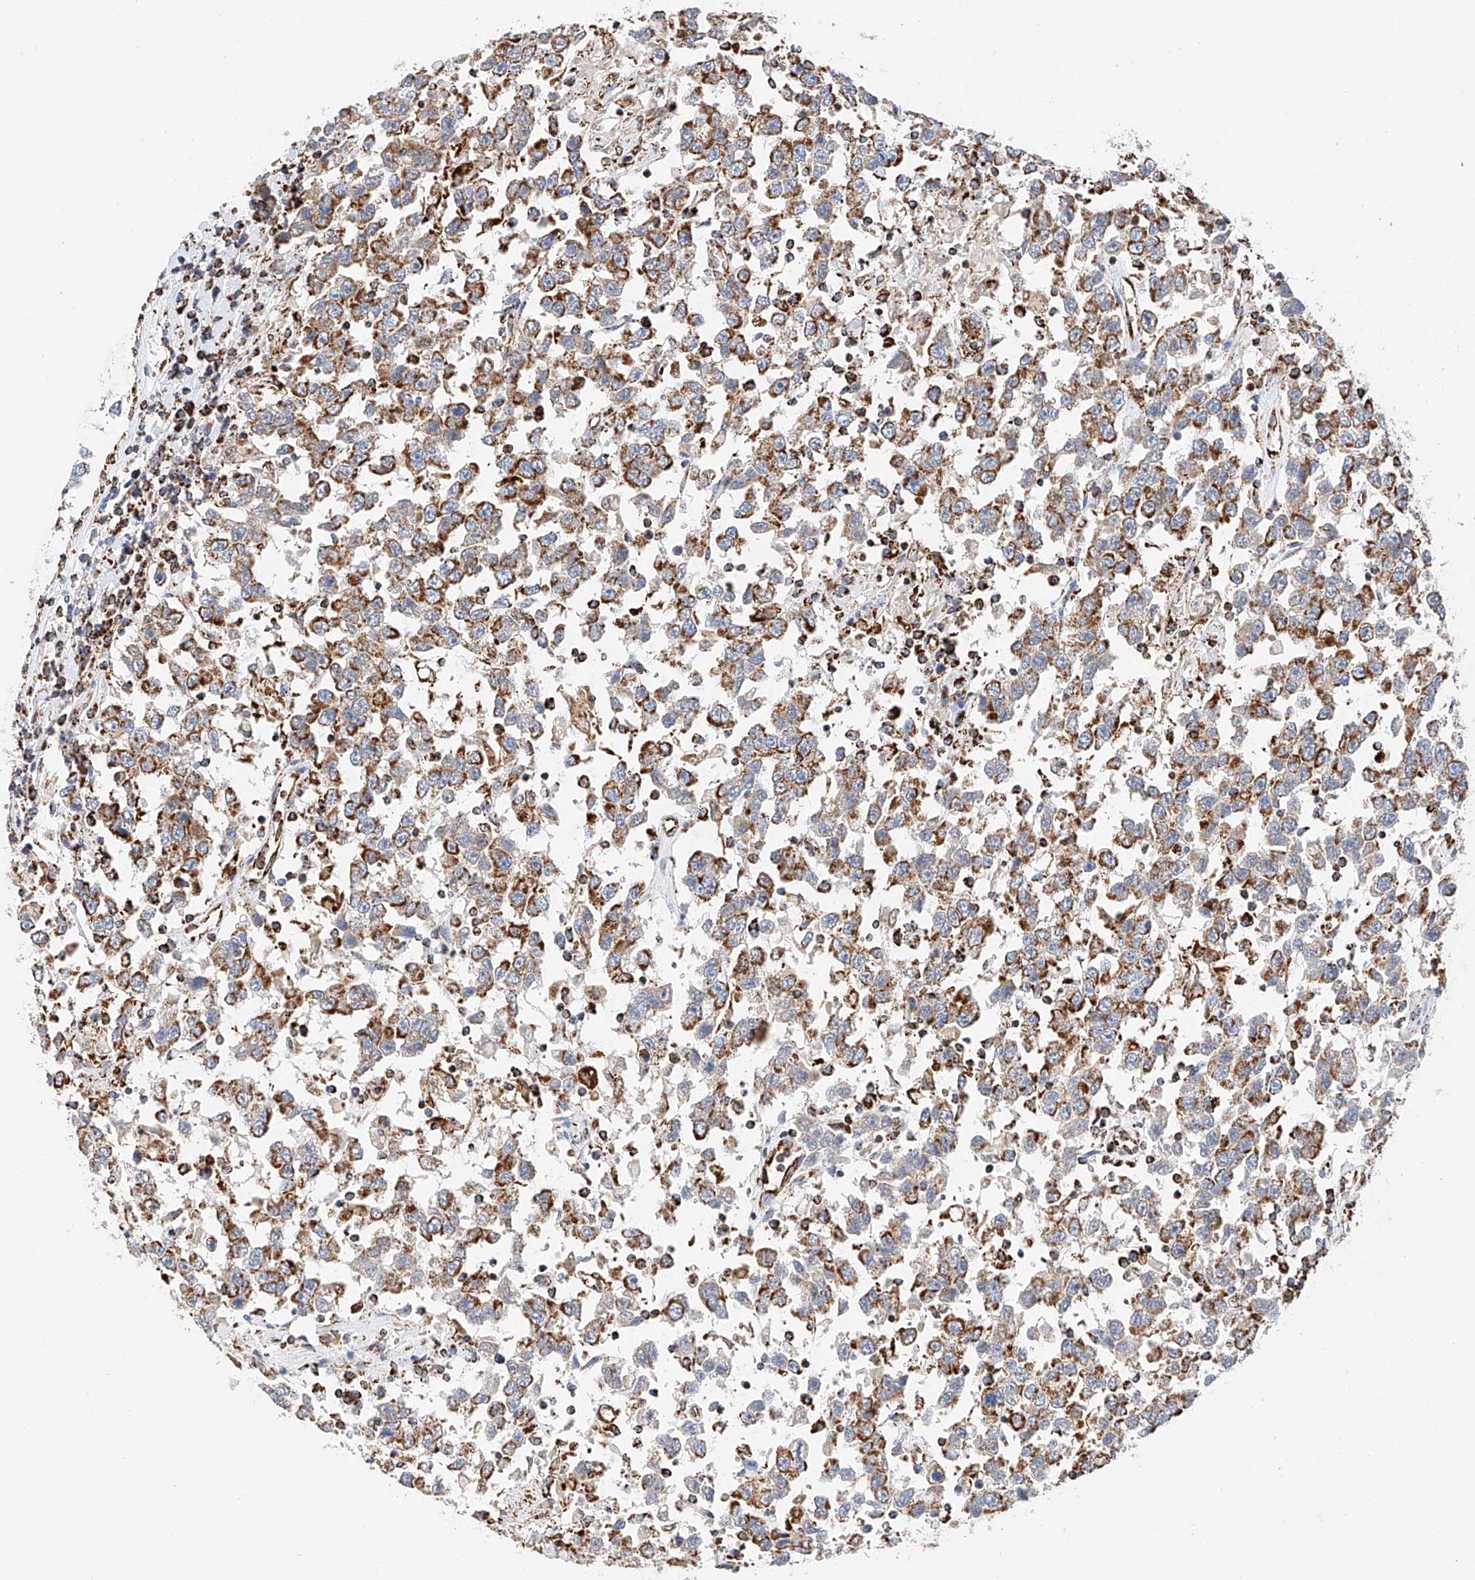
{"staining": {"intensity": "moderate", "quantity": ">75%", "location": "cytoplasmic/membranous"}, "tissue": "testis cancer", "cell_type": "Tumor cells", "image_type": "cancer", "snomed": [{"axis": "morphology", "description": "Seminoma, NOS"}, {"axis": "topography", "description": "Testis"}], "caption": "Protein expression analysis of testis seminoma exhibits moderate cytoplasmic/membranous expression in approximately >75% of tumor cells. (Stains: DAB (3,3'-diaminobenzidine) in brown, nuclei in blue, Microscopy: brightfield microscopy at high magnification).", "gene": "NDUFV3", "patient": {"sex": "male", "age": 41}}